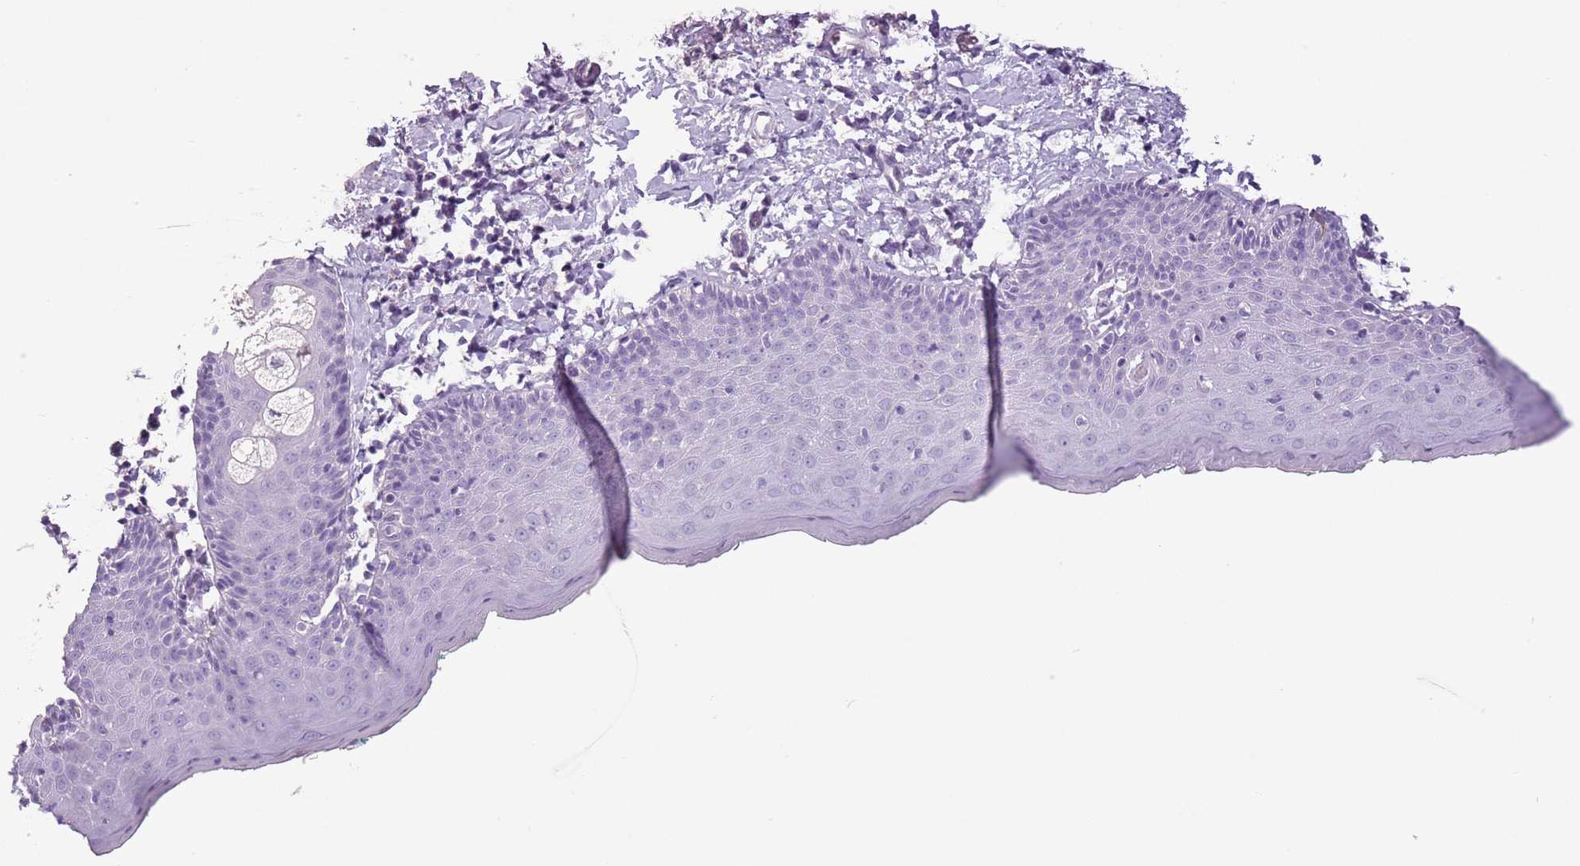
{"staining": {"intensity": "negative", "quantity": "none", "location": "none"}, "tissue": "skin", "cell_type": "Epidermal cells", "image_type": "normal", "snomed": [{"axis": "morphology", "description": "Normal tissue, NOS"}, {"axis": "topography", "description": "Vulva"}], "caption": "Immunohistochemical staining of benign skin reveals no significant staining in epidermal cells.", "gene": "CELF6", "patient": {"sex": "female", "age": 66}}